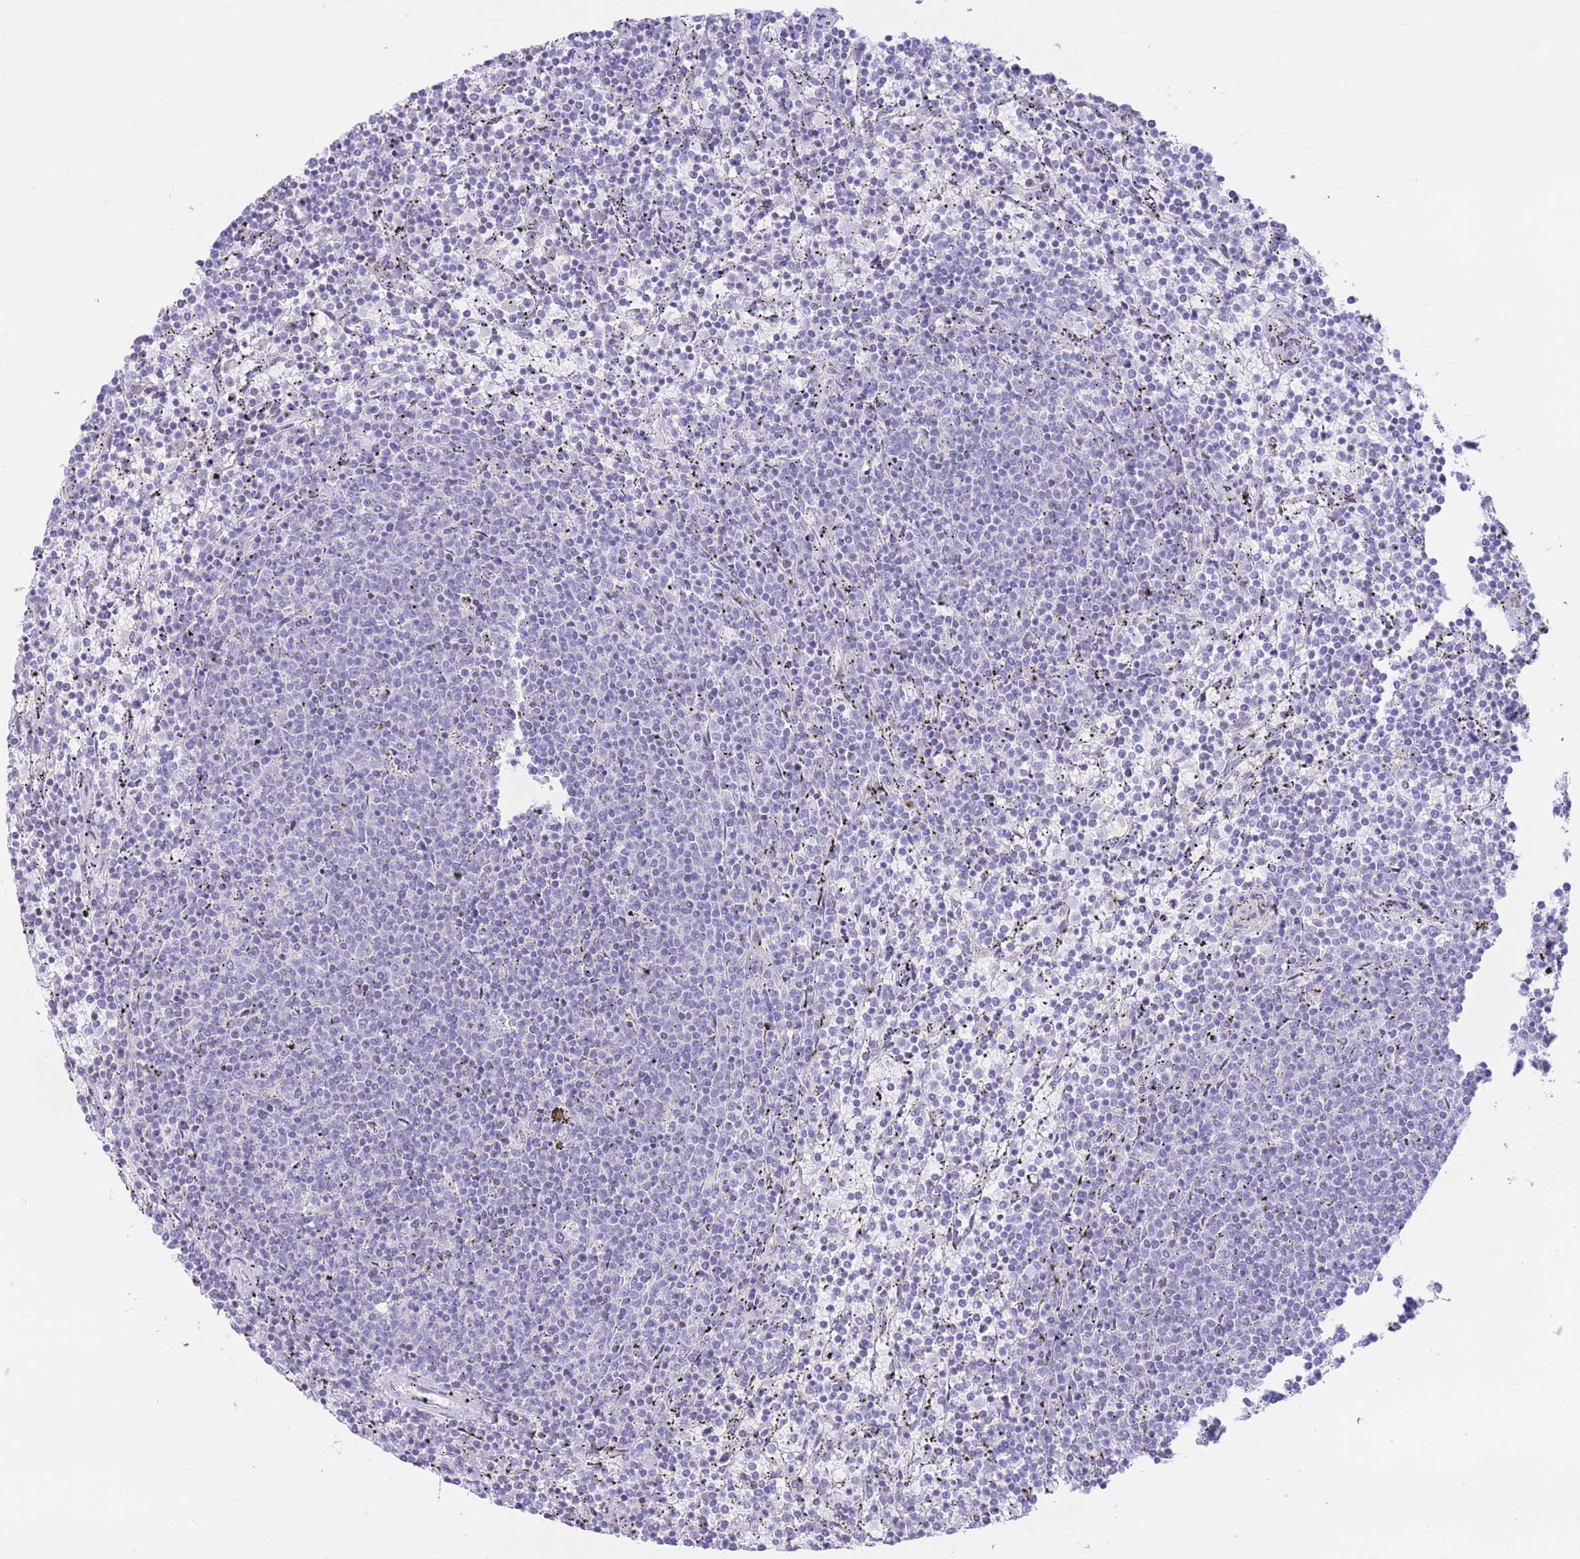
{"staining": {"intensity": "negative", "quantity": "none", "location": "none"}, "tissue": "lymphoma", "cell_type": "Tumor cells", "image_type": "cancer", "snomed": [{"axis": "morphology", "description": "Malignant lymphoma, non-Hodgkin's type, Low grade"}, {"axis": "topography", "description": "Spleen"}], "caption": "Human lymphoma stained for a protein using immunohistochemistry (IHC) exhibits no positivity in tumor cells.", "gene": "RPL39L", "patient": {"sex": "female", "age": 50}}